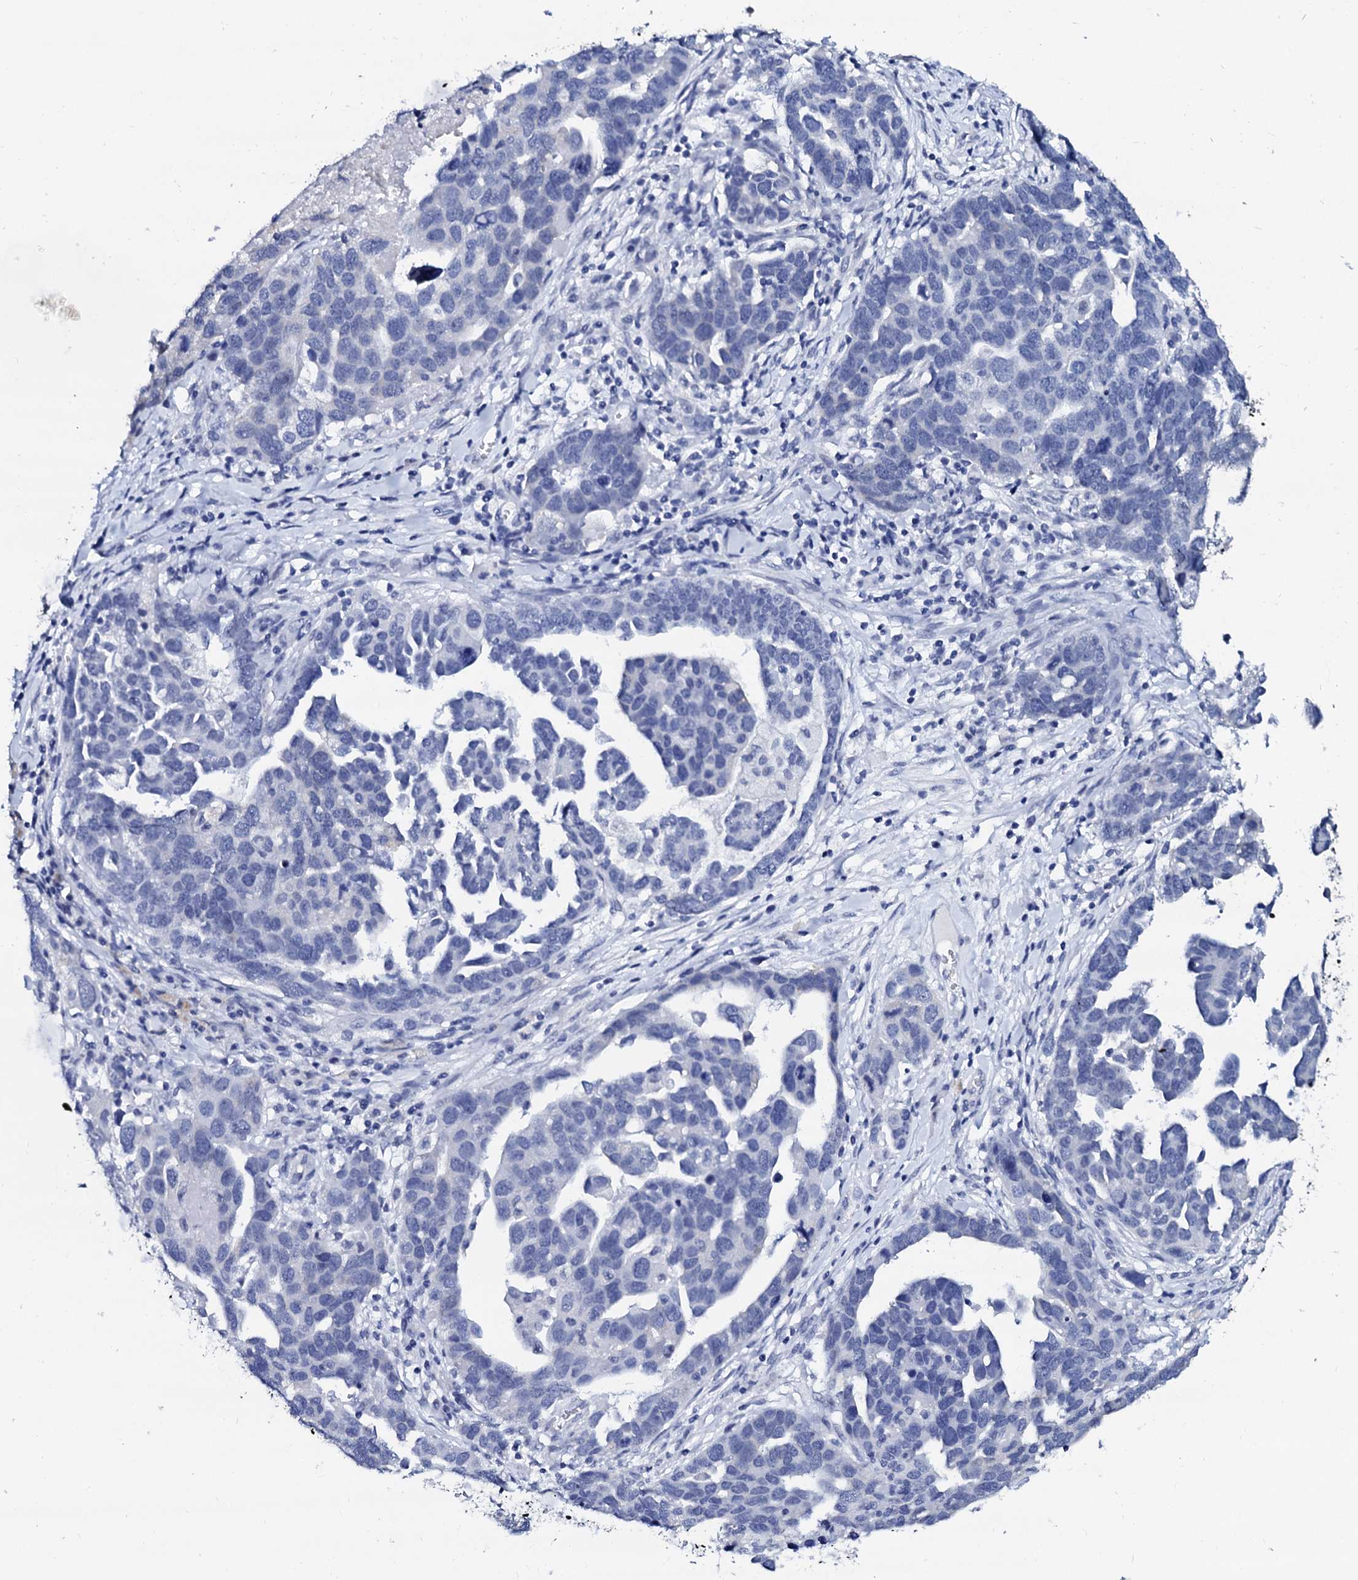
{"staining": {"intensity": "negative", "quantity": "none", "location": "none"}, "tissue": "ovarian cancer", "cell_type": "Tumor cells", "image_type": "cancer", "snomed": [{"axis": "morphology", "description": "Cystadenocarcinoma, serous, NOS"}, {"axis": "topography", "description": "Ovary"}], "caption": "A high-resolution image shows immunohistochemistry (IHC) staining of ovarian cancer (serous cystadenocarcinoma), which reveals no significant staining in tumor cells.", "gene": "SPATA19", "patient": {"sex": "female", "age": 54}}